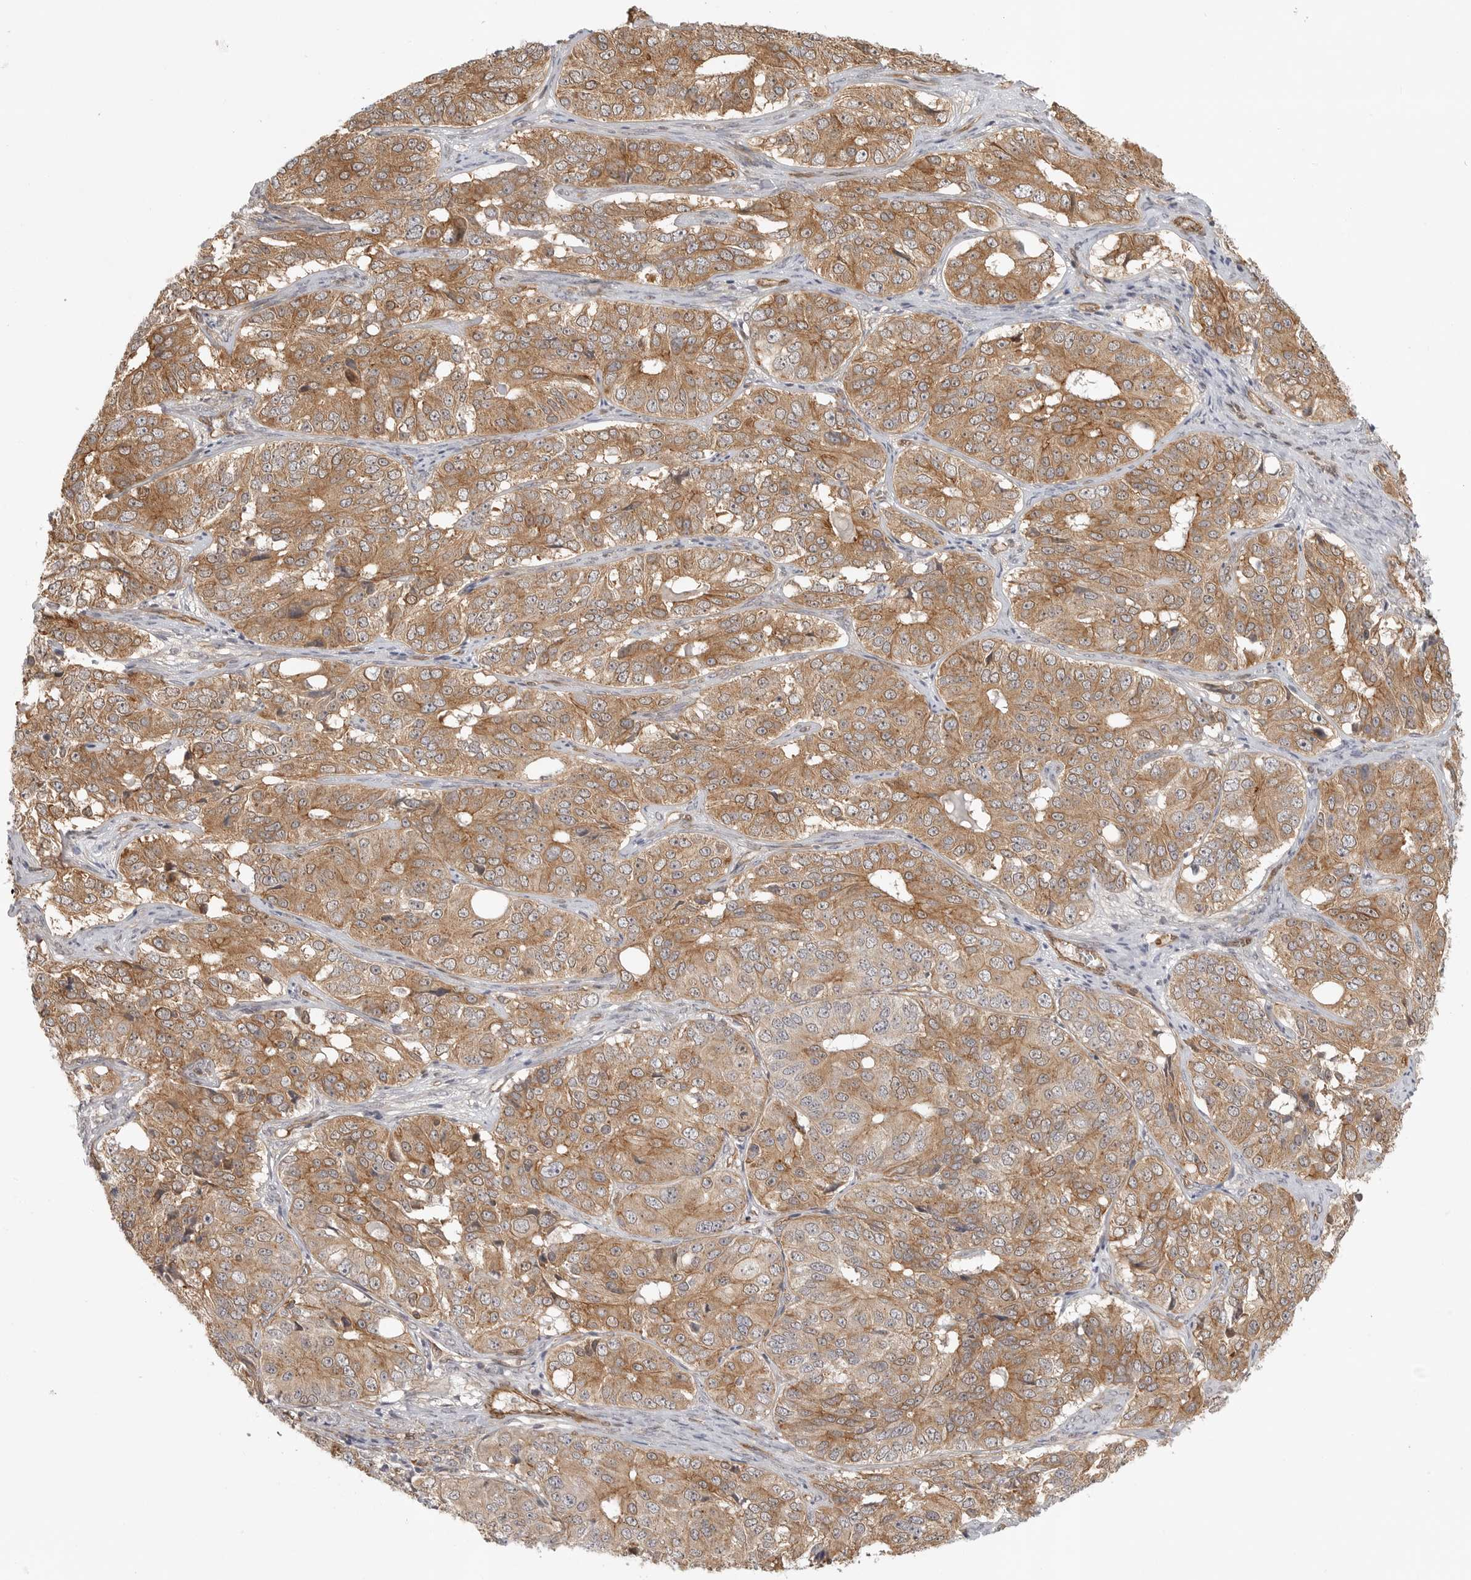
{"staining": {"intensity": "moderate", "quantity": ">75%", "location": "cytoplasmic/membranous"}, "tissue": "ovarian cancer", "cell_type": "Tumor cells", "image_type": "cancer", "snomed": [{"axis": "morphology", "description": "Carcinoma, endometroid"}, {"axis": "topography", "description": "Ovary"}], "caption": "Immunohistochemical staining of ovarian endometroid carcinoma displays medium levels of moderate cytoplasmic/membranous expression in approximately >75% of tumor cells. Using DAB (brown) and hematoxylin (blue) stains, captured at high magnification using brightfield microscopy.", "gene": "ATOH7", "patient": {"sex": "female", "age": 51}}